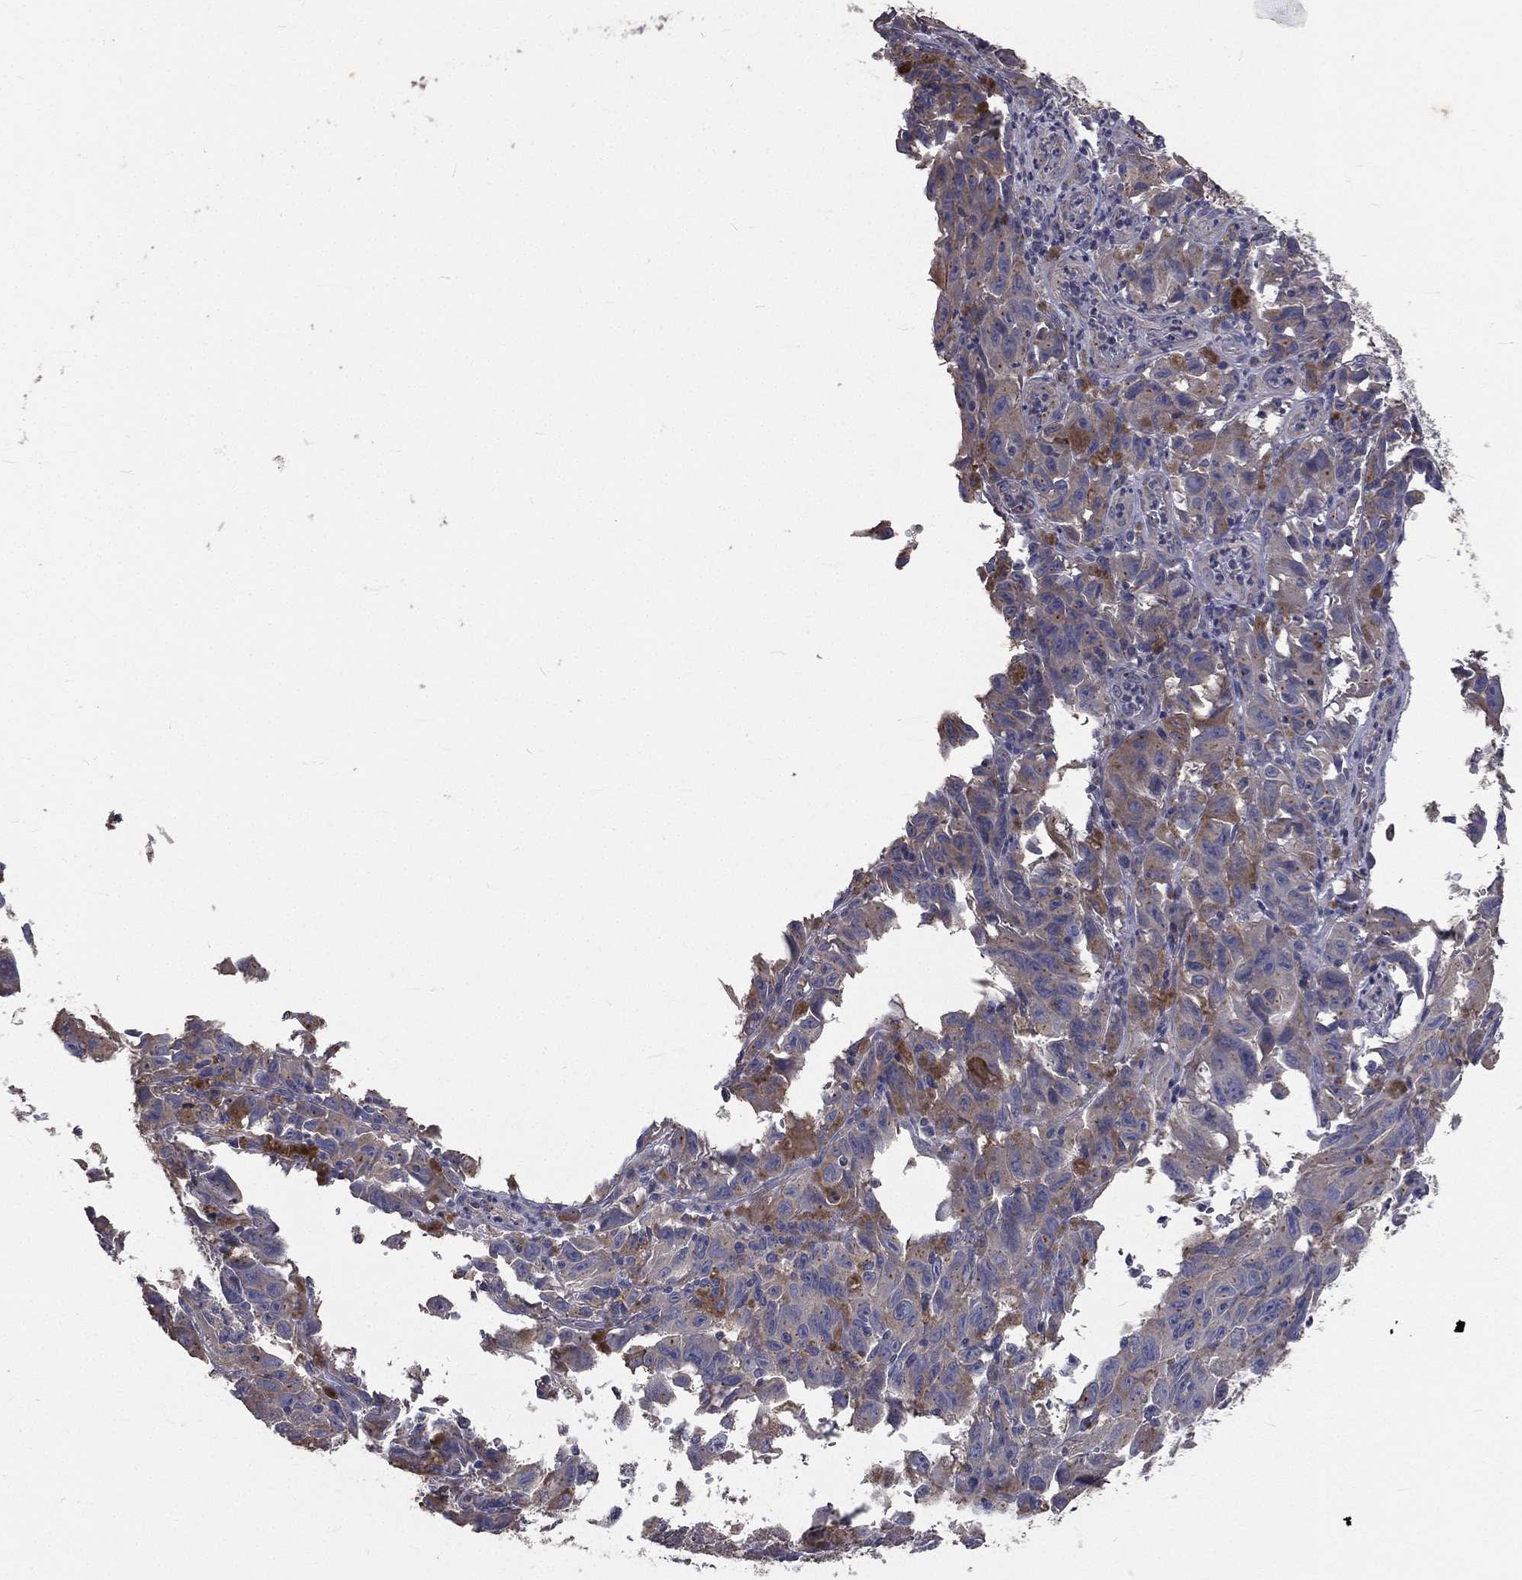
{"staining": {"intensity": "moderate", "quantity": "<25%", "location": "cytoplasmic/membranous"}, "tissue": "melanoma", "cell_type": "Tumor cells", "image_type": "cancer", "snomed": [{"axis": "morphology", "description": "Malignant melanoma, NOS"}, {"axis": "topography", "description": "Vulva, labia, clitoris and Bartholin´s gland, NO"}], "caption": "This is an image of immunohistochemistry (IHC) staining of malignant melanoma, which shows moderate staining in the cytoplasmic/membranous of tumor cells.", "gene": "CROCC", "patient": {"sex": "female", "age": 75}}